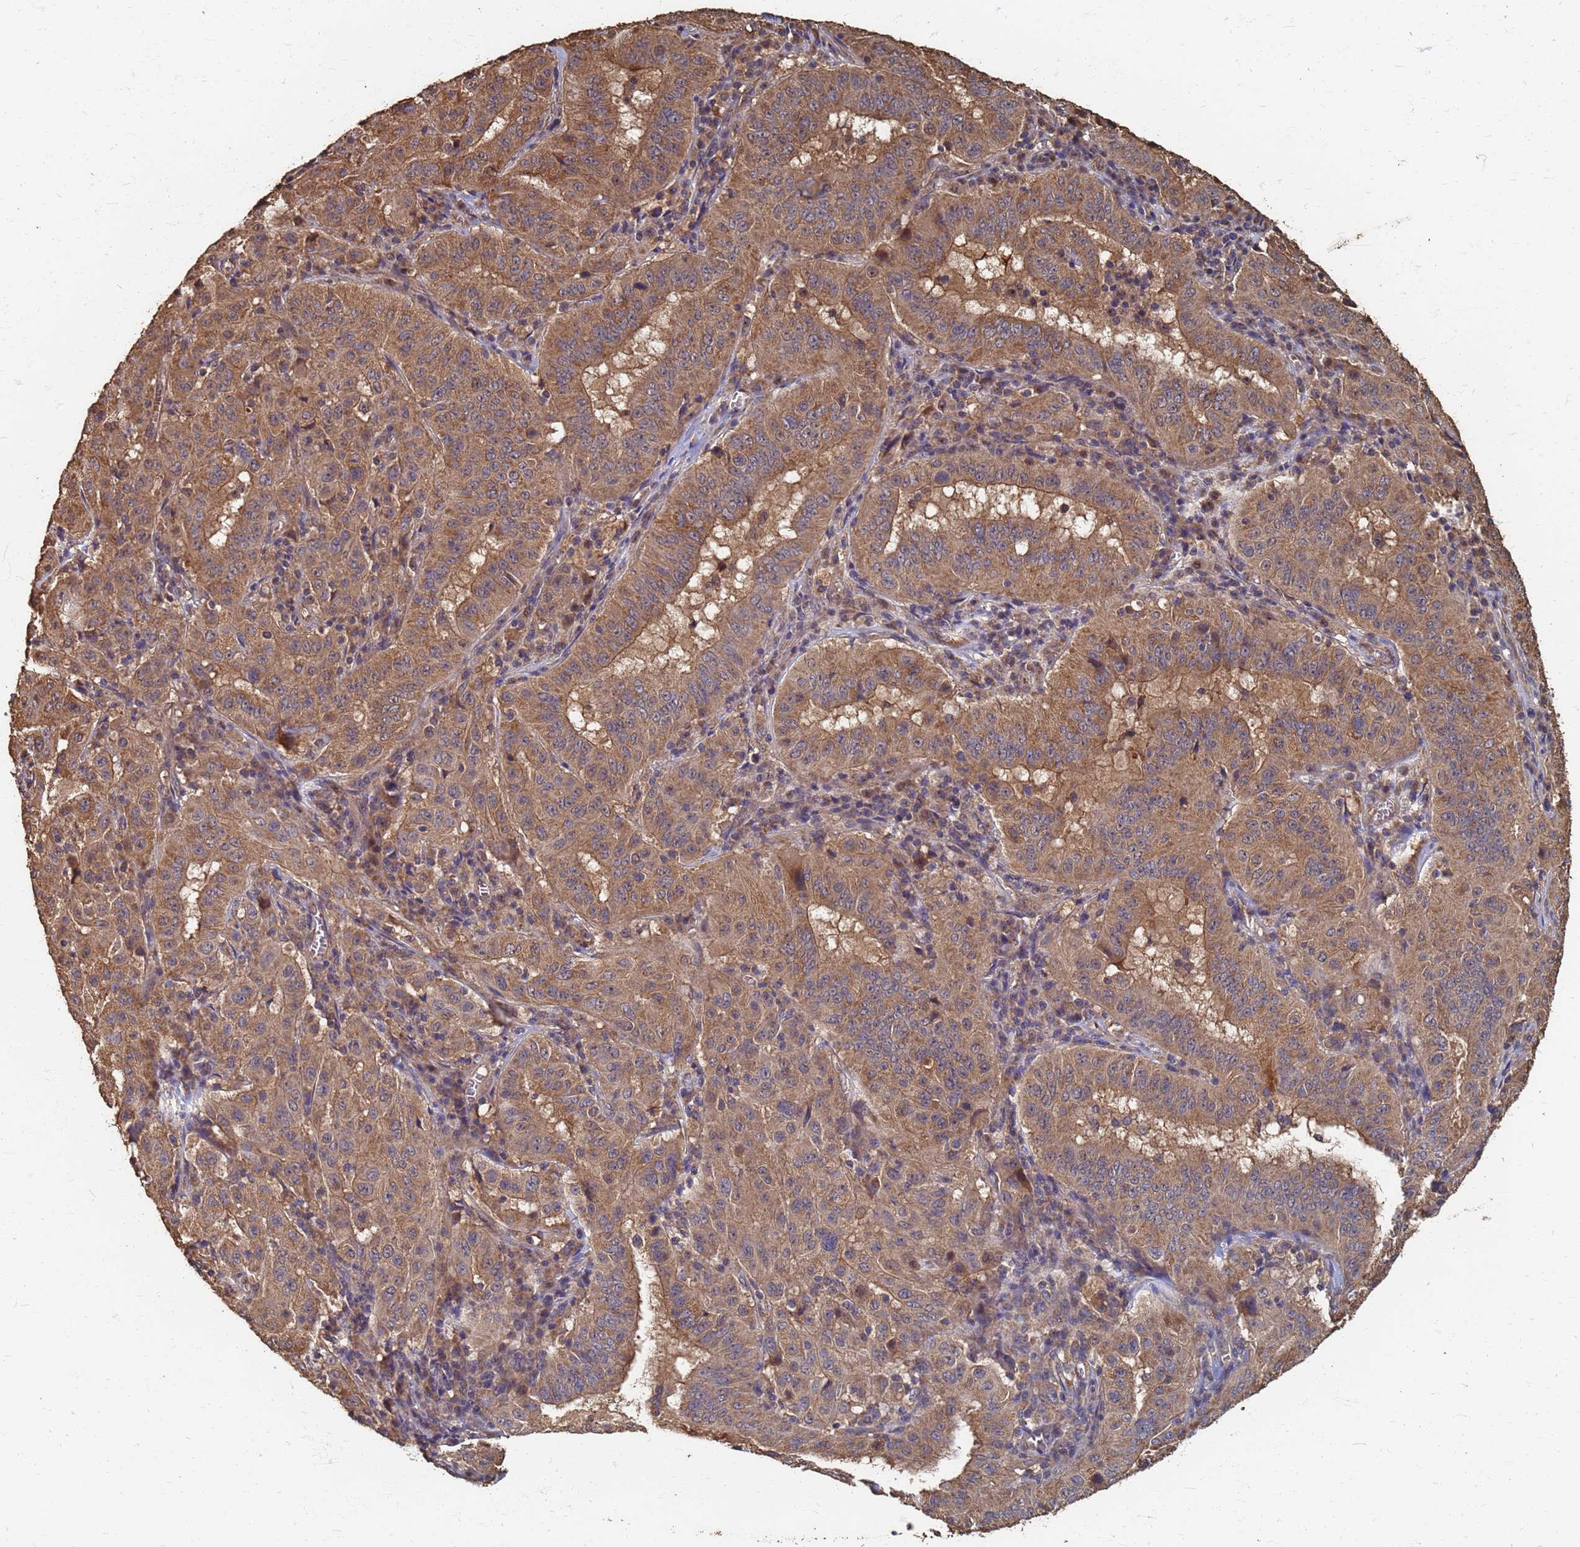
{"staining": {"intensity": "moderate", "quantity": ">75%", "location": "cytoplasmic/membranous"}, "tissue": "pancreatic cancer", "cell_type": "Tumor cells", "image_type": "cancer", "snomed": [{"axis": "morphology", "description": "Adenocarcinoma, NOS"}, {"axis": "topography", "description": "Pancreas"}], "caption": "Protein staining reveals moderate cytoplasmic/membranous expression in approximately >75% of tumor cells in pancreatic cancer (adenocarcinoma). Using DAB (brown) and hematoxylin (blue) stains, captured at high magnification using brightfield microscopy.", "gene": "DPH5", "patient": {"sex": "male", "age": 63}}